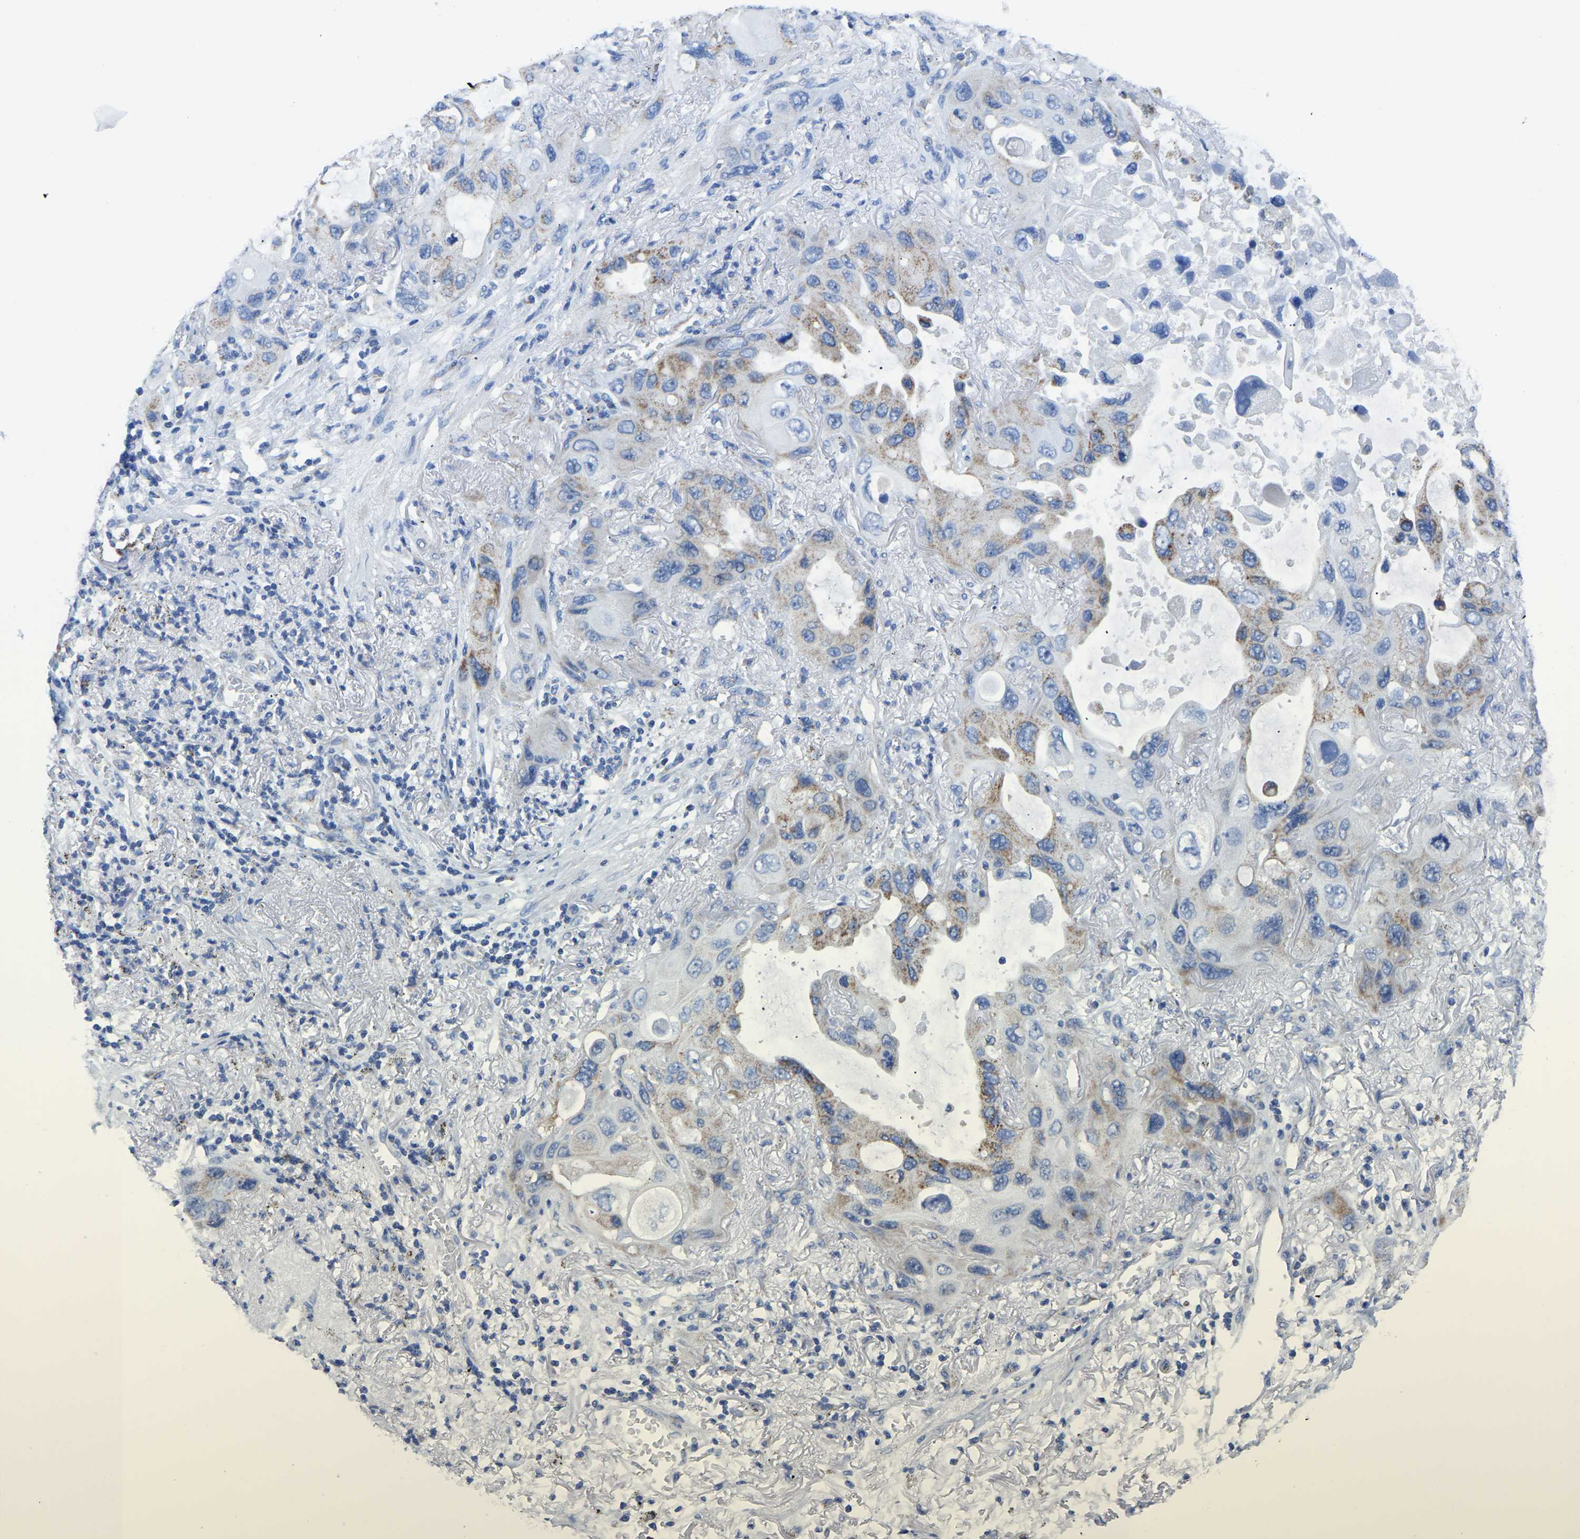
{"staining": {"intensity": "moderate", "quantity": "<25%", "location": "cytoplasmic/membranous"}, "tissue": "lung cancer", "cell_type": "Tumor cells", "image_type": "cancer", "snomed": [{"axis": "morphology", "description": "Squamous cell carcinoma, NOS"}, {"axis": "topography", "description": "Lung"}], "caption": "Immunohistochemical staining of human squamous cell carcinoma (lung) demonstrates moderate cytoplasmic/membranous protein staining in approximately <25% of tumor cells.", "gene": "ETFA", "patient": {"sex": "female", "age": 73}}